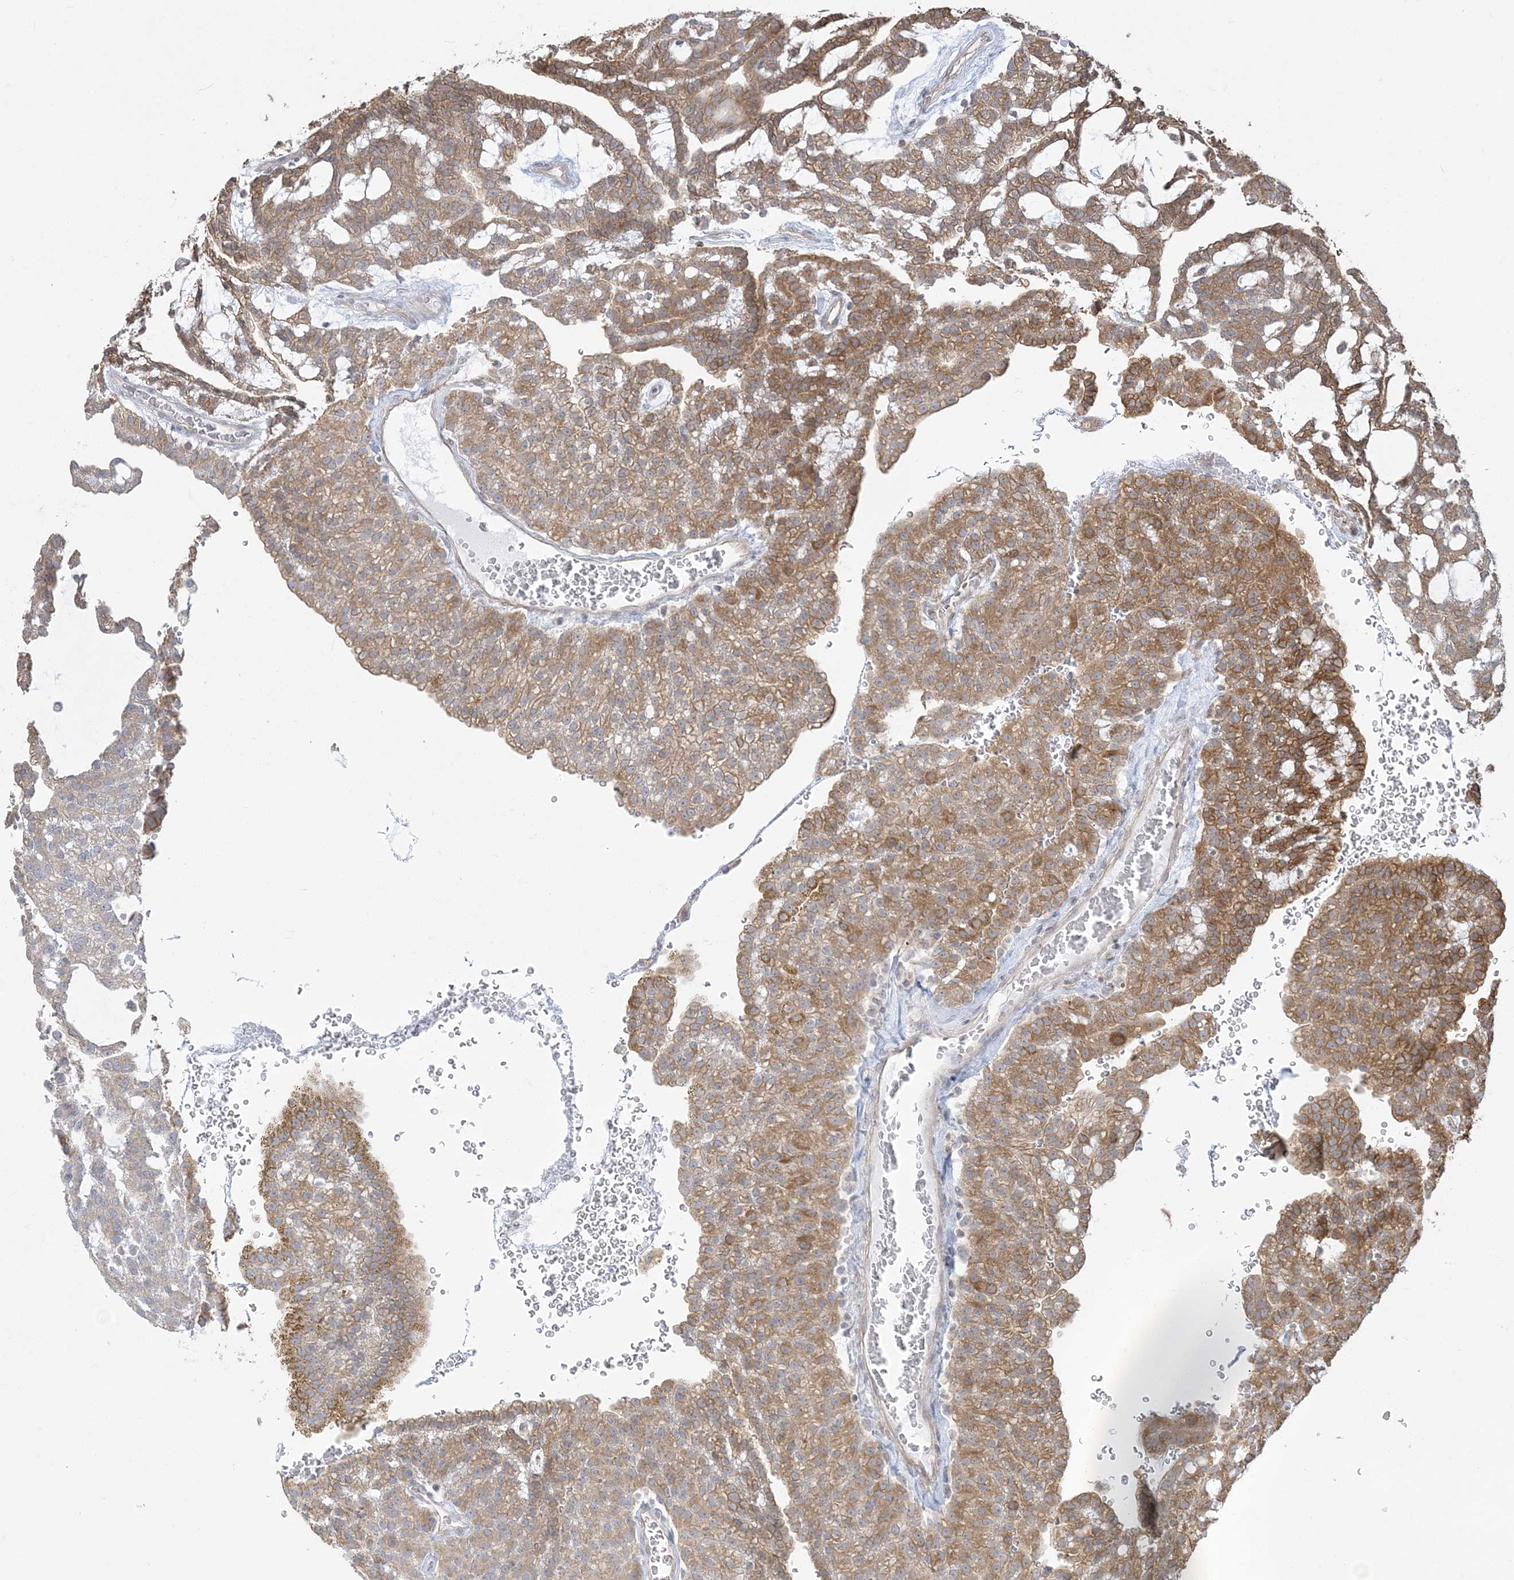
{"staining": {"intensity": "moderate", "quantity": ">75%", "location": "cytoplasmic/membranous"}, "tissue": "renal cancer", "cell_type": "Tumor cells", "image_type": "cancer", "snomed": [{"axis": "morphology", "description": "Adenocarcinoma, NOS"}, {"axis": "topography", "description": "Kidney"}], "caption": "Protein staining of renal cancer tissue reveals moderate cytoplasmic/membranous expression in about >75% of tumor cells. (DAB (3,3'-diaminobenzidine) = brown stain, brightfield microscopy at high magnification).", "gene": "ZC3H6", "patient": {"sex": "male", "age": 63}}